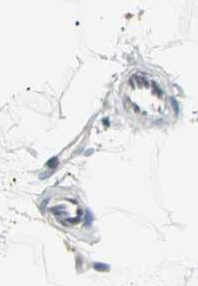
{"staining": {"intensity": "negative", "quantity": "none", "location": "none"}, "tissue": "adipose tissue", "cell_type": "Adipocytes", "image_type": "normal", "snomed": [{"axis": "morphology", "description": "Normal tissue, NOS"}, {"axis": "morphology", "description": "Duct carcinoma"}, {"axis": "topography", "description": "Breast"}, {"axis": "topography", "description": "Adipose tissue"}], "caption": "Adipose tissue was stained to show a protein in brown. There is no significant positivity in adipocytes. The staining was performed using DAB (3,3'-diaminobenzidine) to visualize the protein expression in brown, while the nuclei were stained in blue with hematoxylin (Magnification: 20x).", "gene": "USP40", "patient": {"sex": "female", "age": 37}}